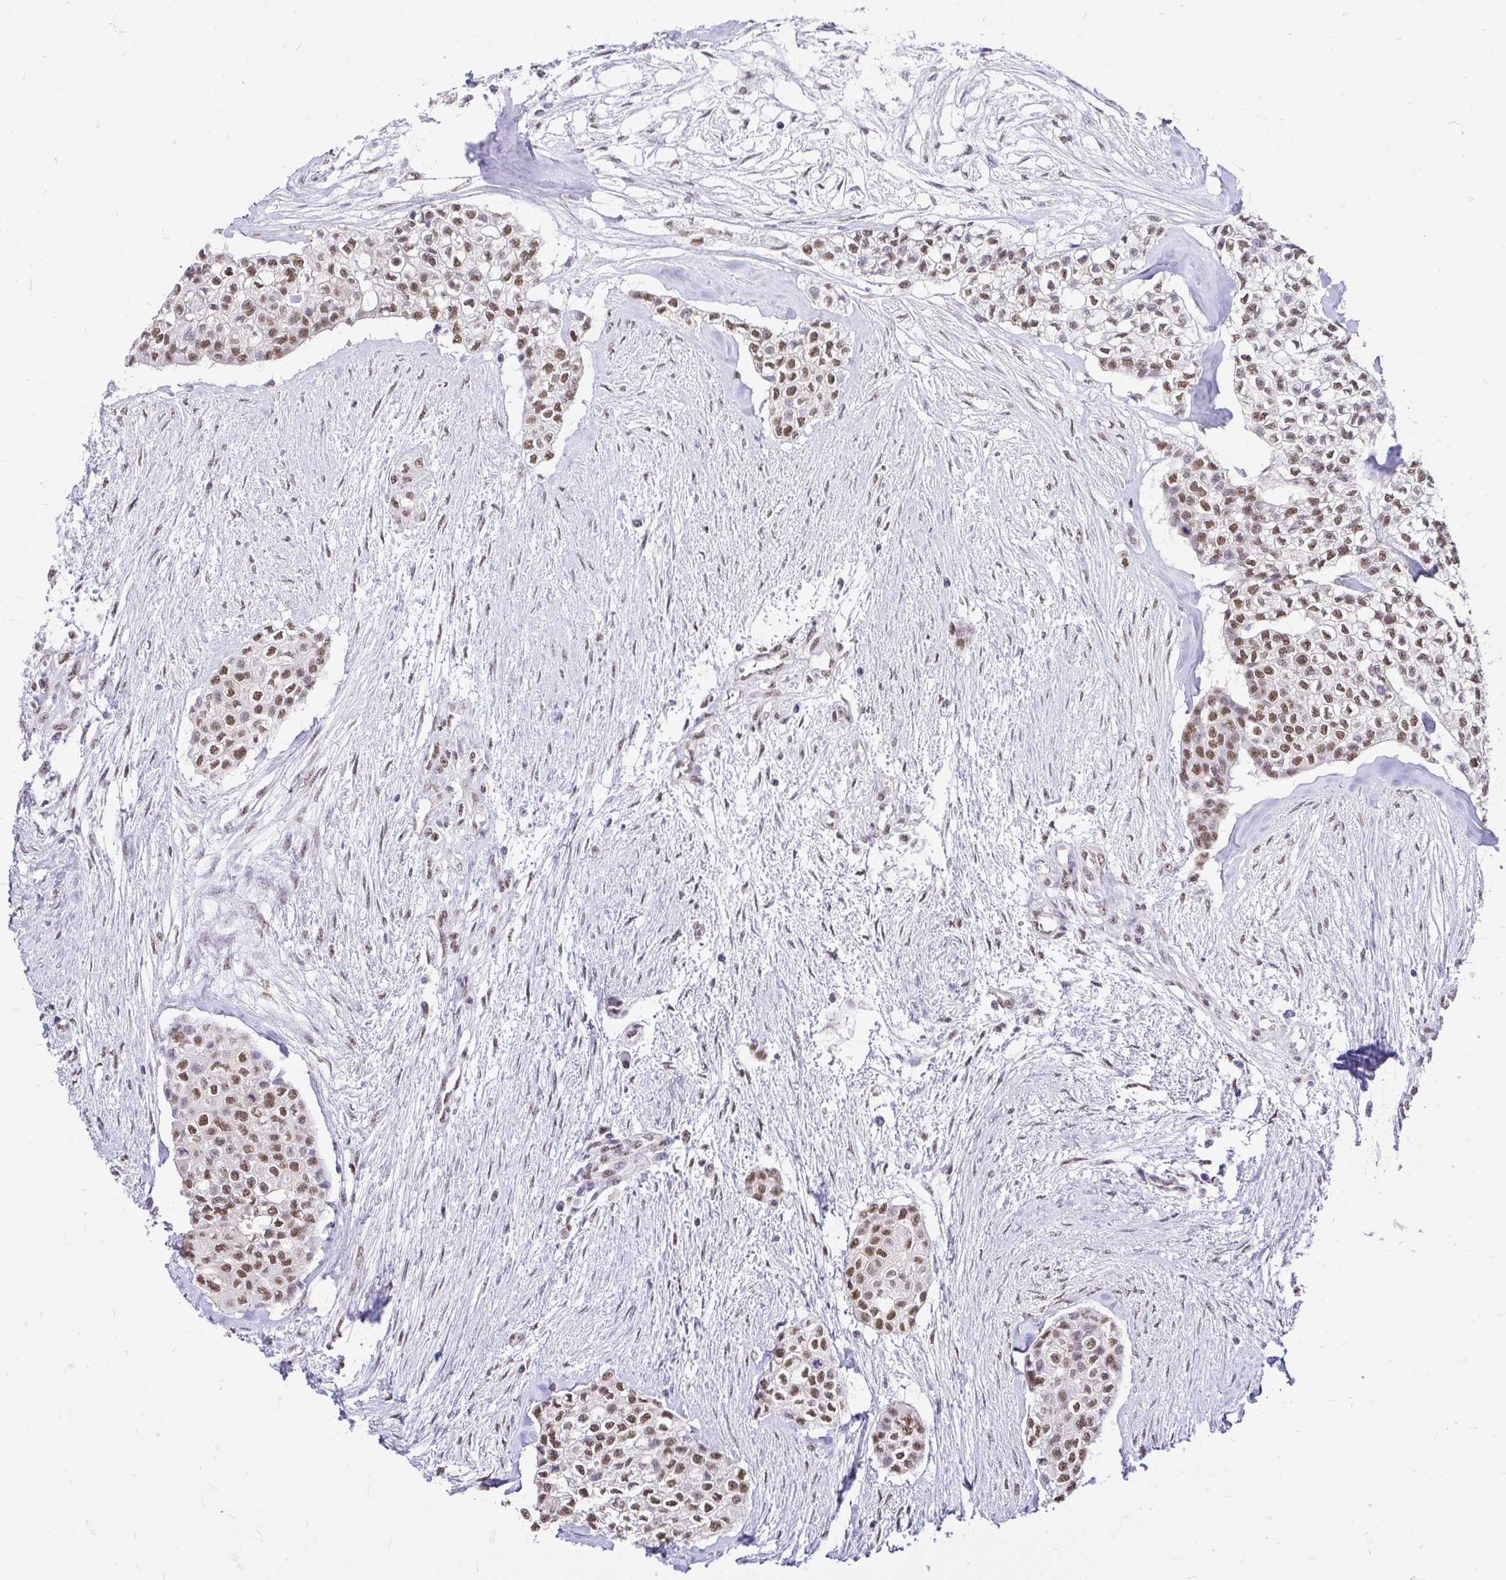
{"staining": {"intensity": "moderate", "quantity": ">75%", "location": "nuclear"}, "tissue": "head and neck cancer", "cell_type": "Tumor cells", "image_type": "cancer", "snomed": [{"axis": "morphology", "description": "Adenocarcinoma, NOS"}, {"axis": "topography", "description": "Head-Neck"}], "caption": "Adenocarcinoma (head and neck) stained with a brown dye shows moderate nuclear positive positivity in about >75% of tumor cells.", "gene": "RIMS4", "patient": {"sex": "male", "age": 81}}